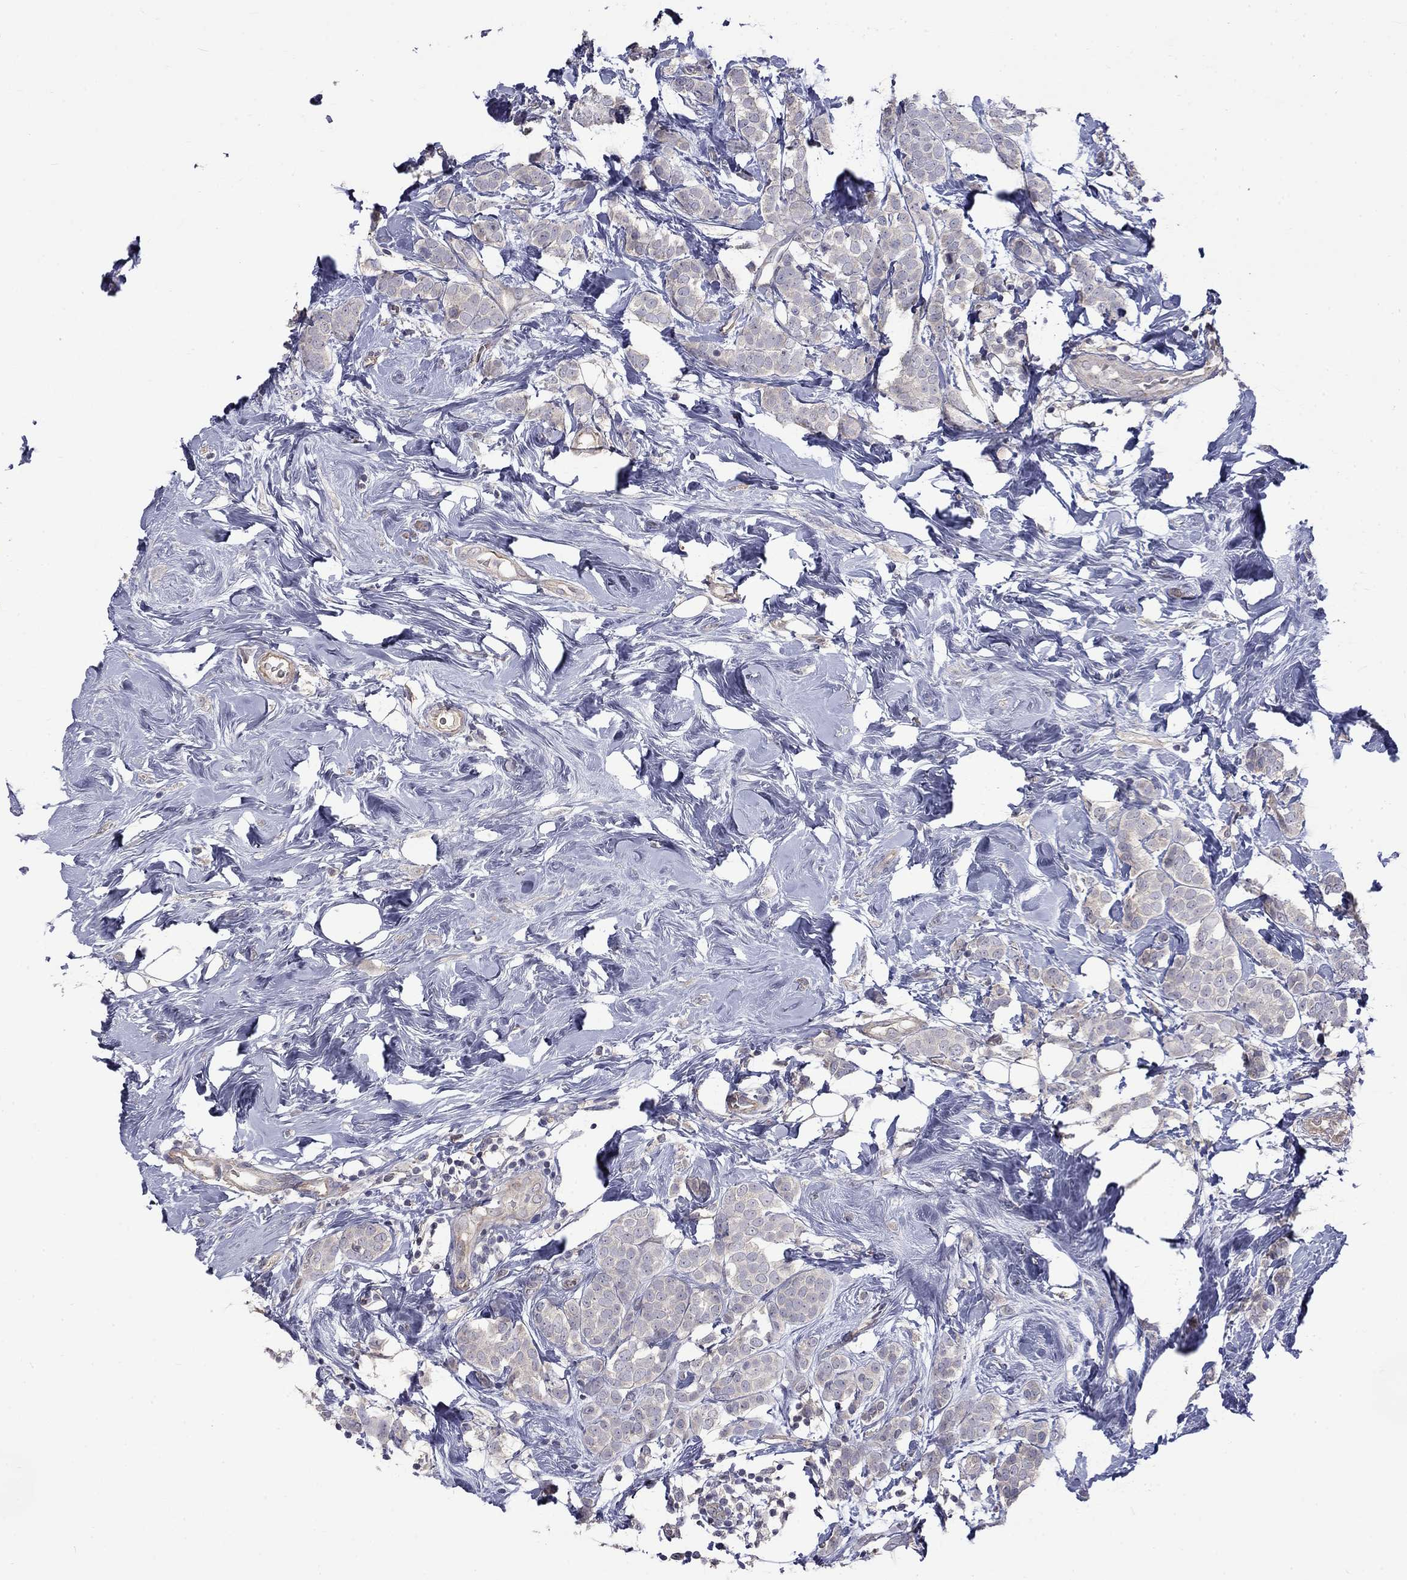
{"staining": {"intensity": "negative", "quantity": "none", "location": "none"}, "tissue": "breast cancer", "cell_type": "Tumor cells", "image_type": "cancer", "snomed": [{"axis": "morphology", "description": "Lobular carcinoma"}, {"axis": "topography", "description": "Breast"}], "caption": "Immunohistochemical staining of breast cancer (lobular carcinoma) exhibits no significant expression in tumor cells. Nuclei are stained in blue.", "gene": "SLC39A14", "patient": {"sex": "female", "age": 49}}